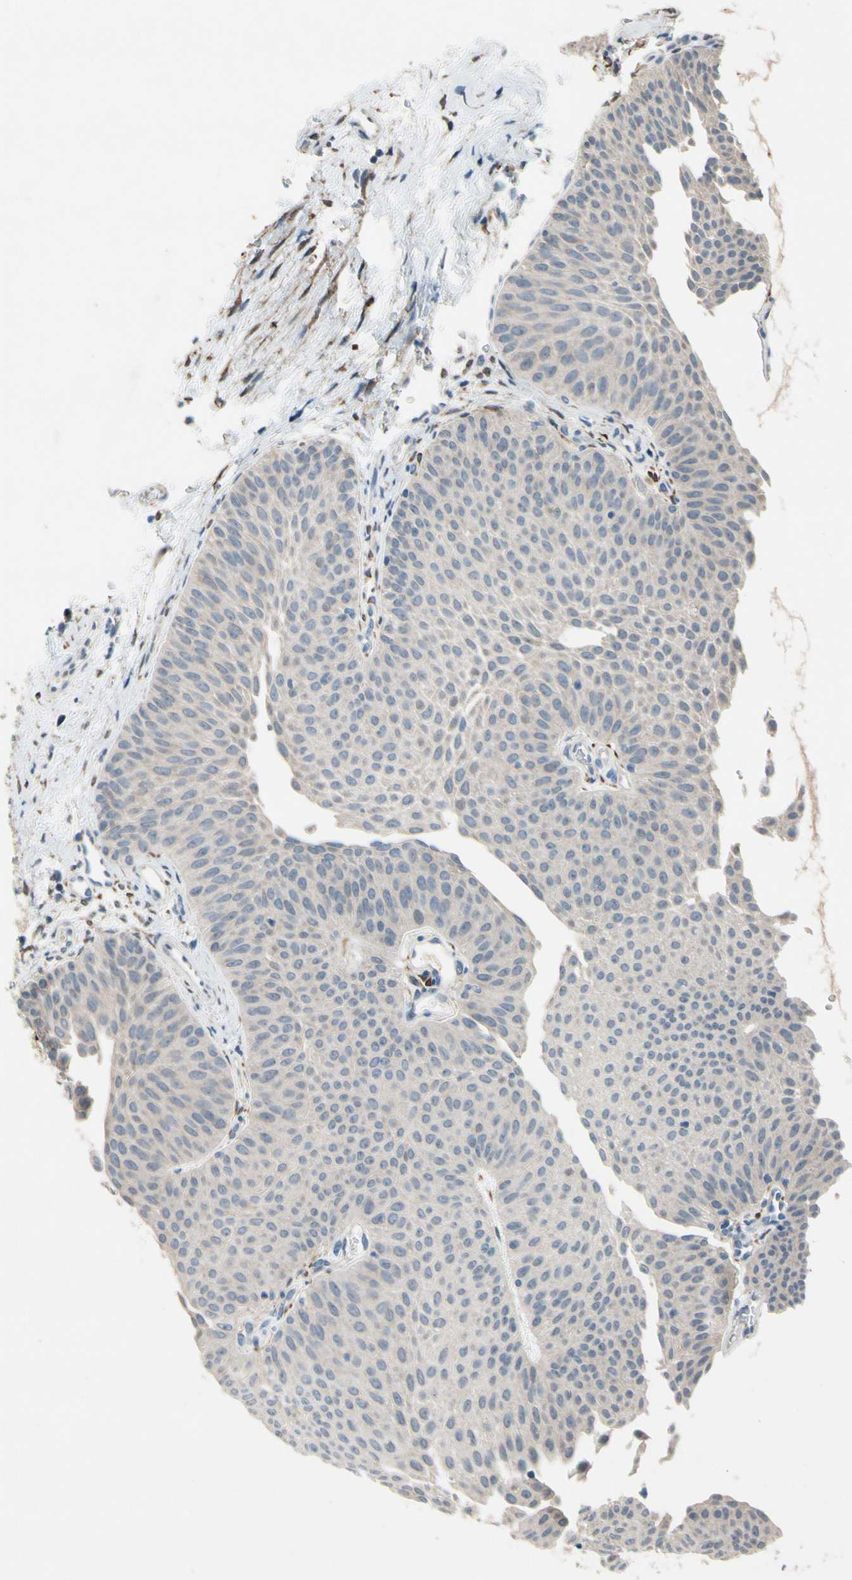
{"staining": {"intensity": "negative", "quantity": "none", "location": "none"}, "tissue": "urothelial cancer", "cell_type": "Tumor cells", "image_type": "cancer", "snomed": [{"axis": "morphology", "description": "Urothelial carcinoma, Low grade"}, {"axis": "topography", "description": "Urinary bladder"}], "caption": "Tumor cells show no significant expression in low-grade urothelial carcinoma.", "gene": "SLC27A6", "patient": {"sex": "female", "age": 60}}